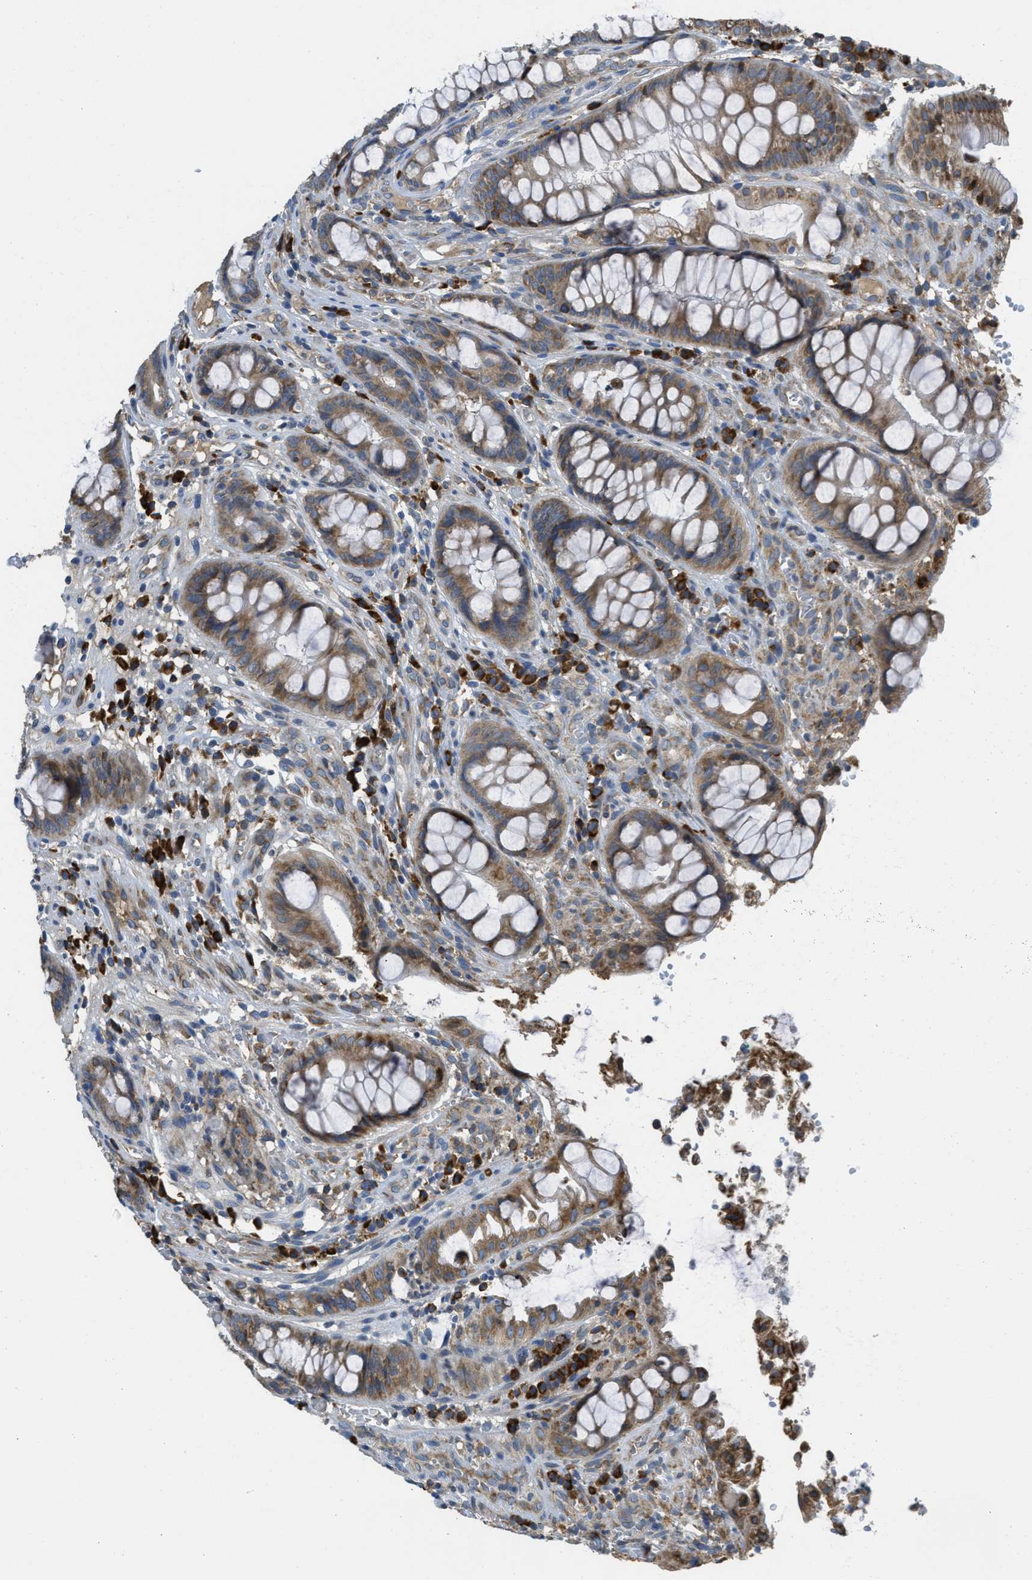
{"staining": {"intensity": "weak", "quantity": ">75%", "location": "cytoplasmic/membranous"}, "tissue": "colorectal cancer", "cell_type": "Tumor cells", "image_type": "cancer", "snomed": [{"axis": "morphology", "description": "Adenocarcinoma, NOS"}, {"axis": "topography", "description": "Colon"}], "caption": "Colorectal cancer stained with a brown dye displays weak cytoplasmic/membranous positive staining in about >75% of tumor cells.", "gene": "SSR1", "patient": {"sex": "female", "age": 57}}